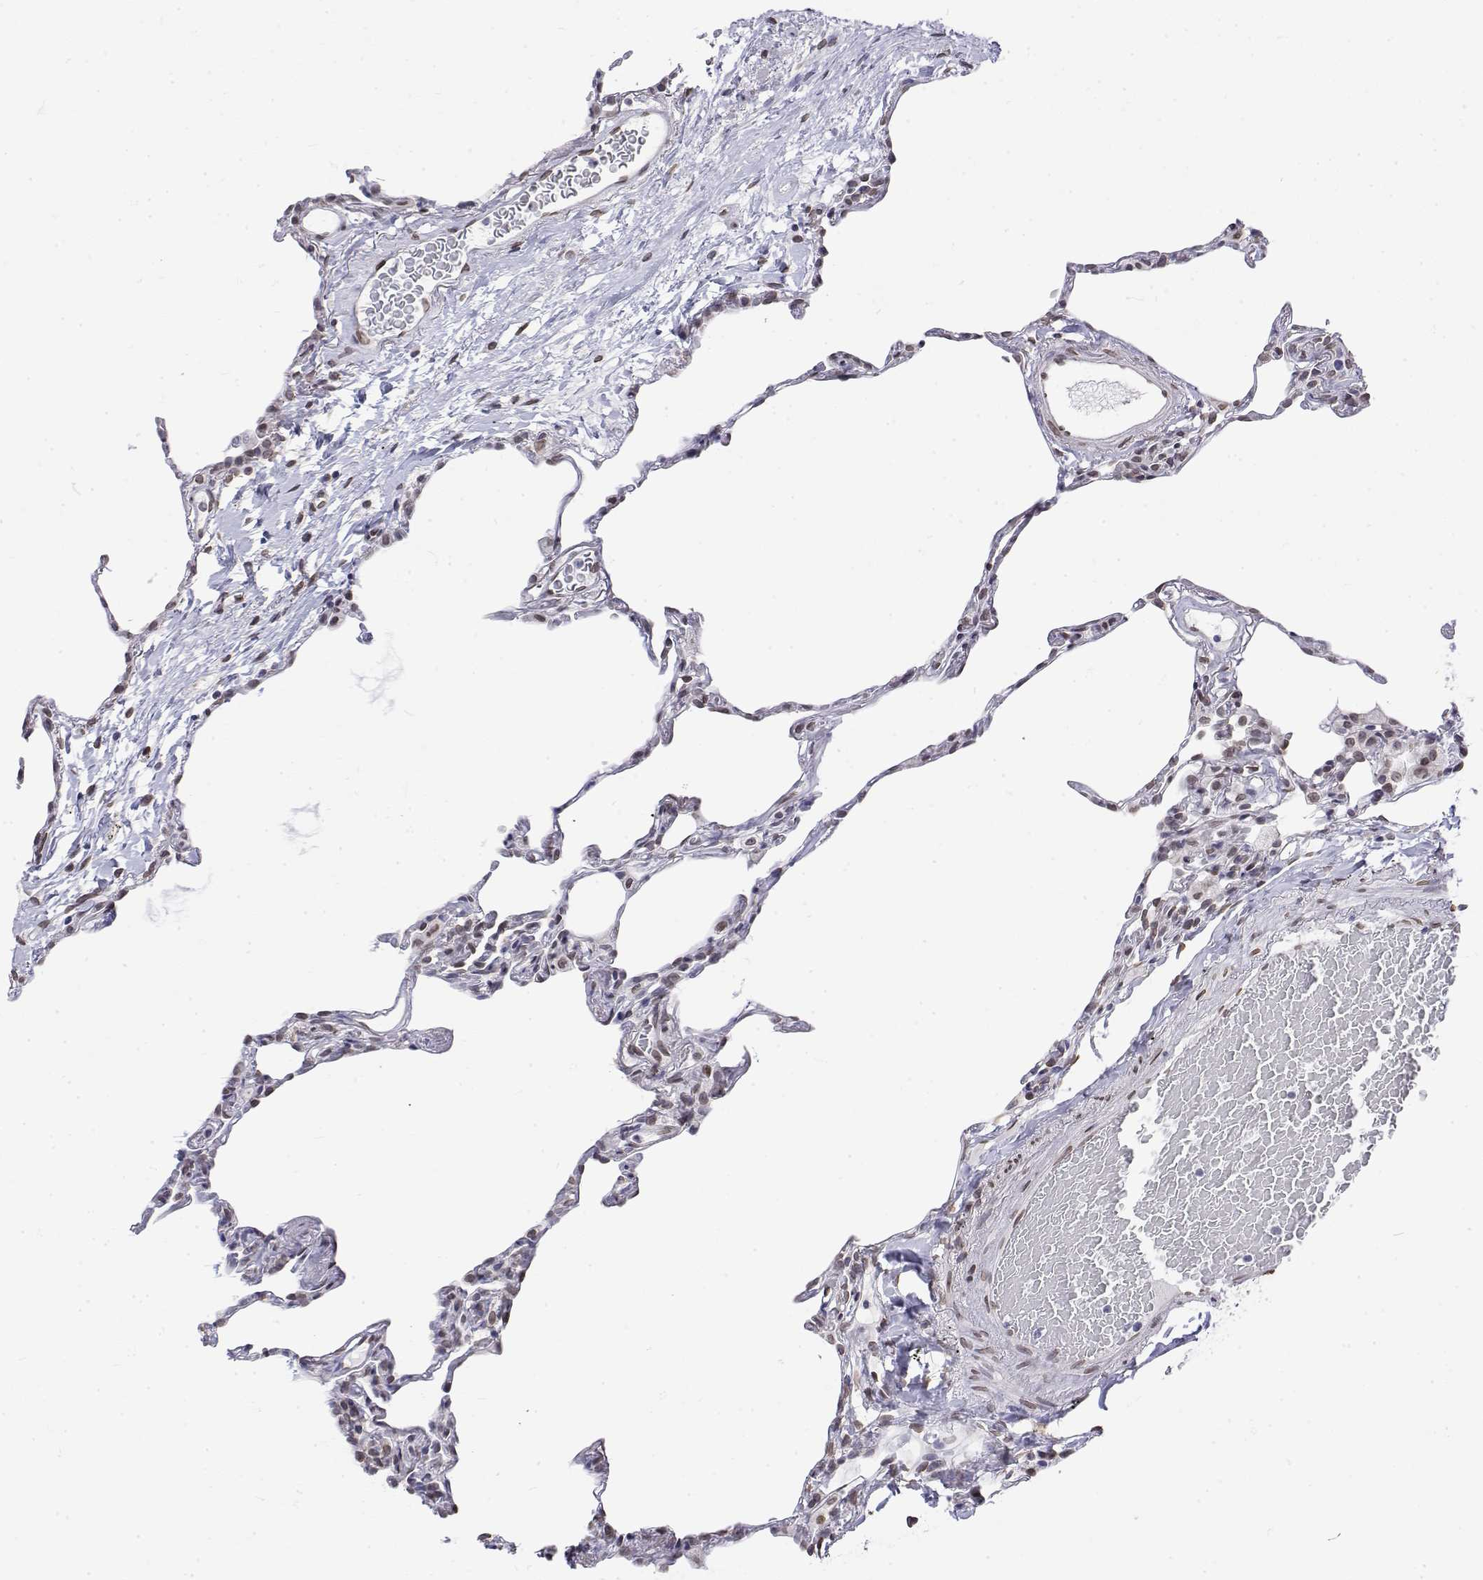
{"staining": {"intensity": "weak", "quantity": "25%-75%", "location": "nuclear"}, "tissue": "lung", "cell_type": "Alveolar cells", "image_type": "normal", "snomed": [{"axis": "morphology", "description": "Normal tissue, NOS"}, {"axis": "topography", "description": "Lung"}], "caption": "A histopathology image of human lung stained for a protein demonstrates weak nuclear brown staining in alveolar cells. (DAB (3,3'-diaminobenzidine) IHC with brightfield microscopy, high magnification).", "gene": "ZNF532", "patient": {"sex": "female", "age": 57}}